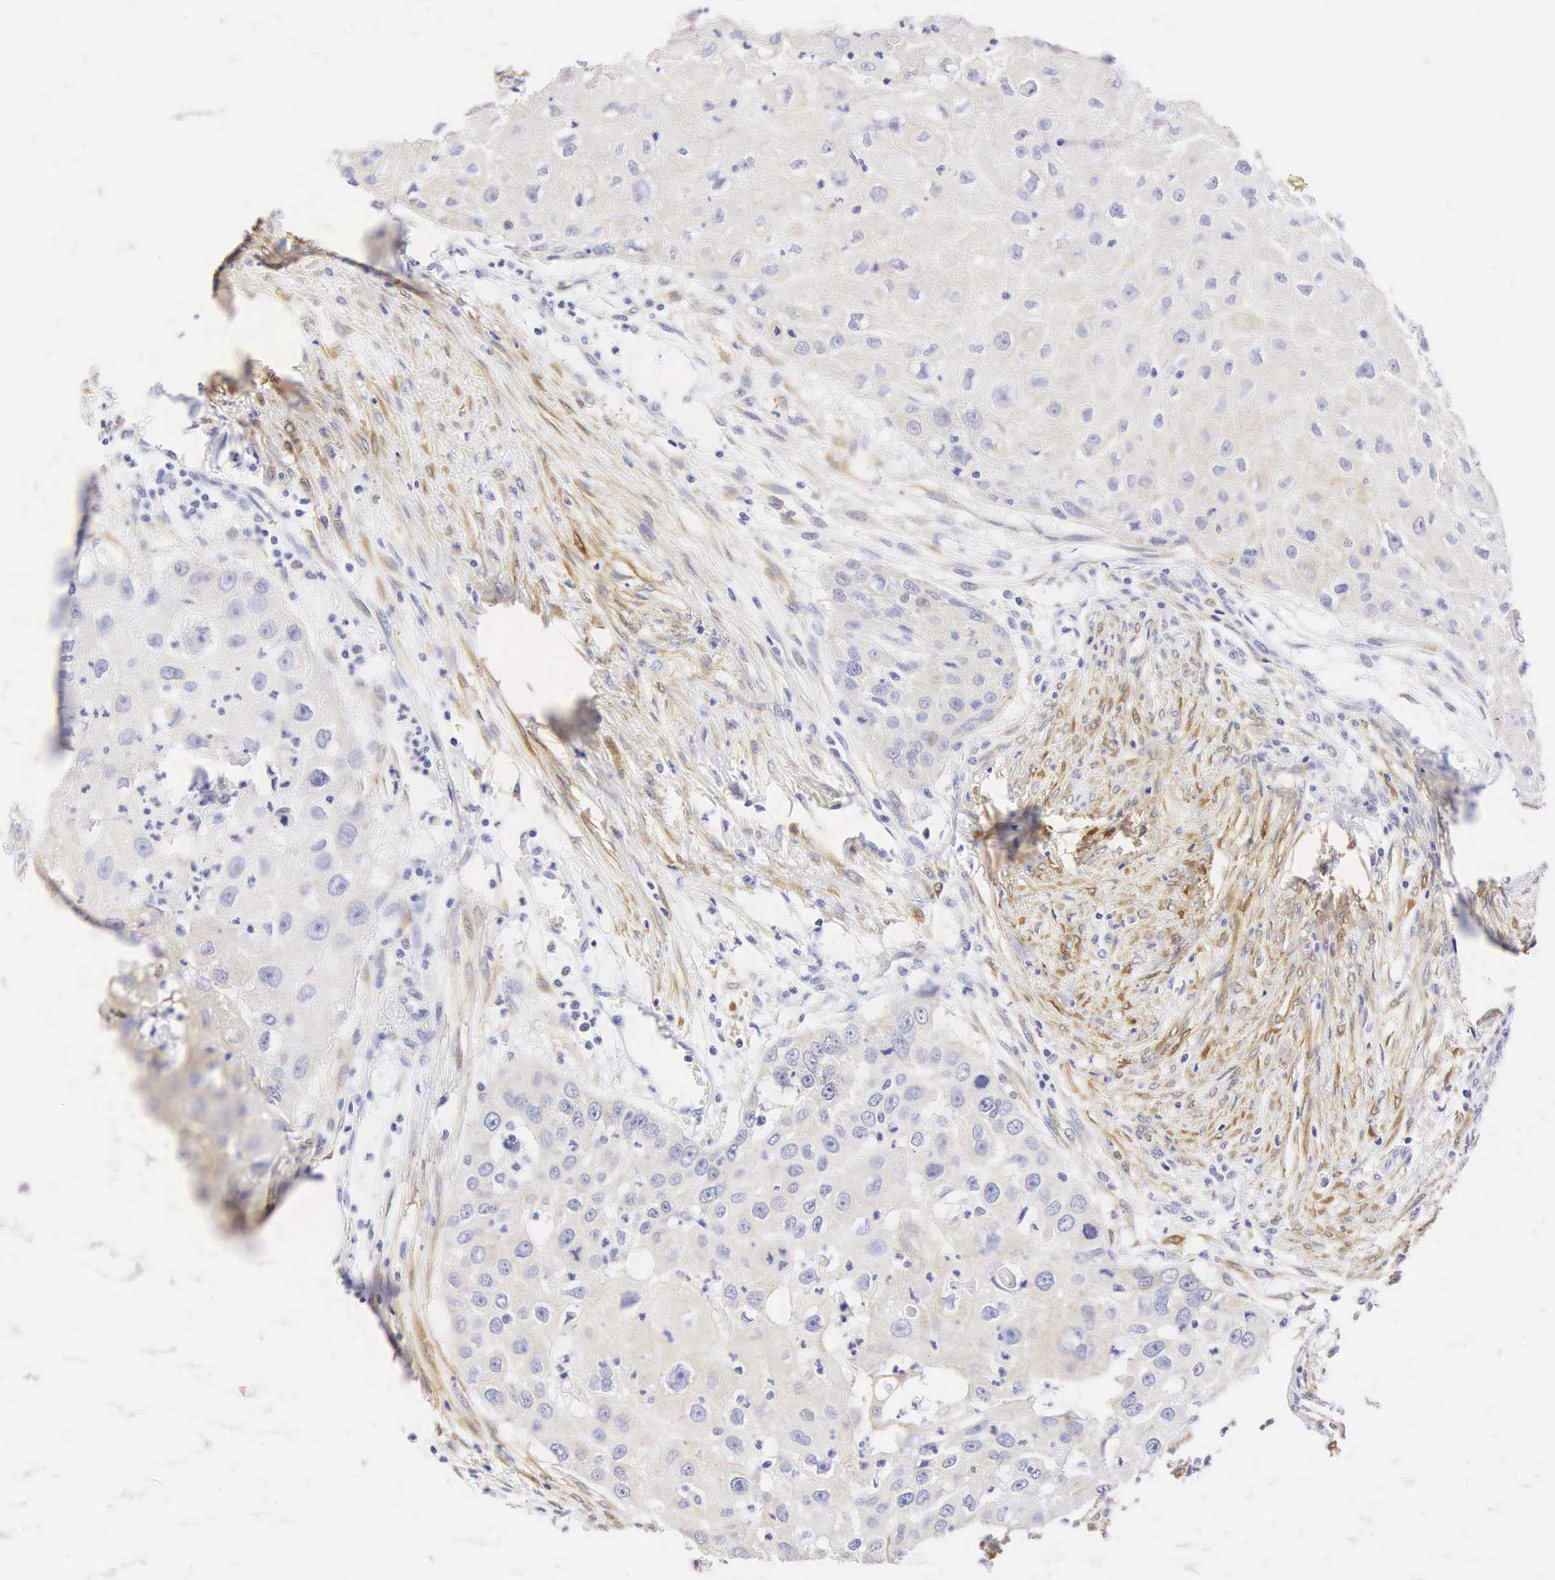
{"staining": {"intensity": "negative", "quantity": "none", "location": "none"}, "tissue": "head and neck cancer", "cell_type": "Tumor cells", "image_type": "cancer", "snomed": [{"axis": "morphology", "description": "Squamous cell carcinoma, NOS"}, {"axis": "topography", "description": "Head-Neck"}], "caption": "Immunohistochemistry (IHC) micrograph of human squamous cell carcinoma (head and neck) stained for a protein (brown), which demonstrates no positivity in tumor cells.", "gene": "CNN1", "patient": {"sex": "male", "age": 64}}